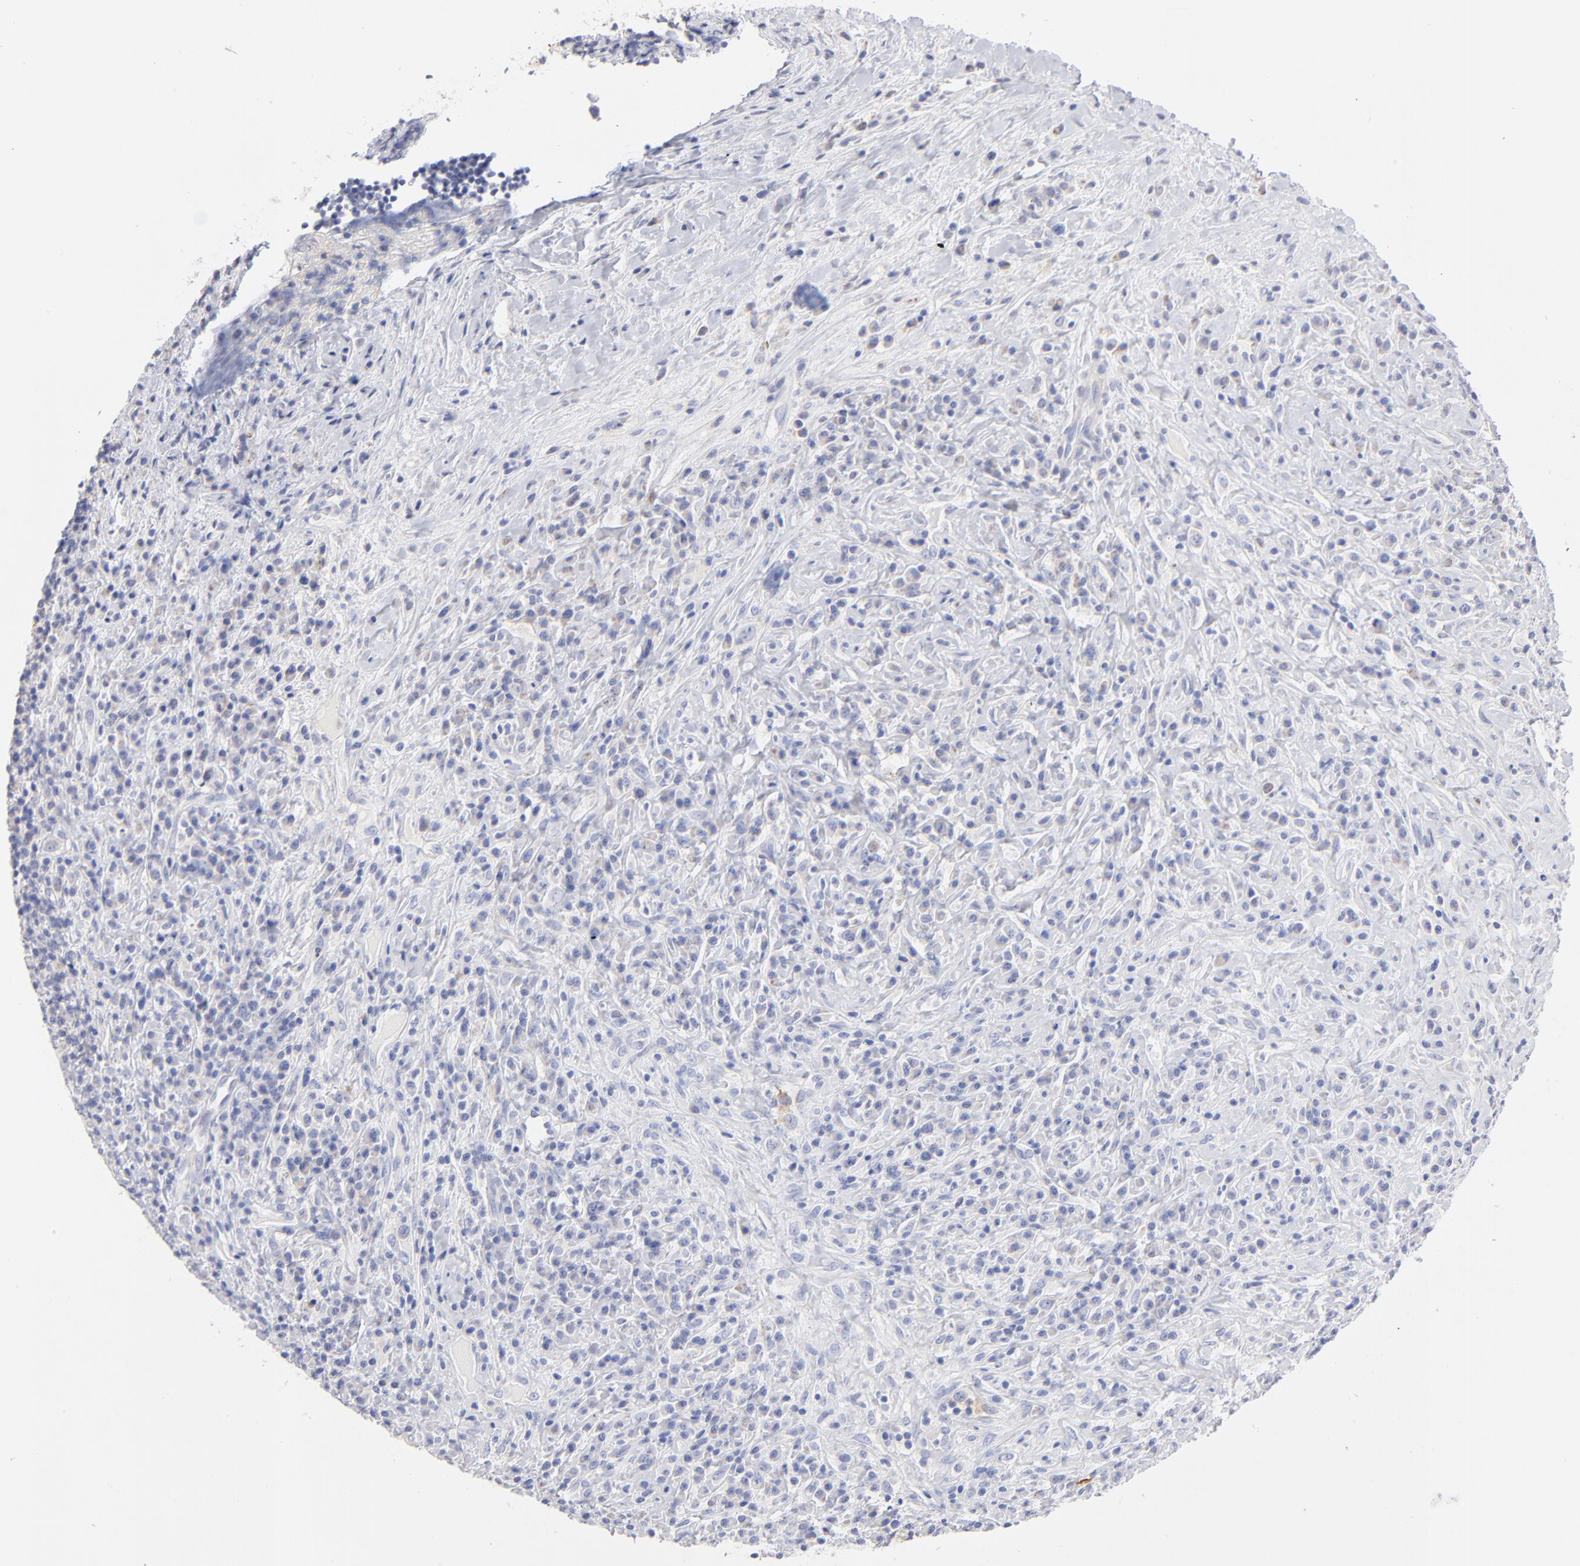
{"staining": {"intensity": "negative", "quantity": "none", "location": "none"}, "tissue": "lymphoma", "cell_type": "Tumor cells", "image_type": "cancer", "snomed": [{"axis": "morphology", "description": "Hodgkin's disease, NOS"}, {"axis": "topography", "description": "Lymph node"}], "caption": "DAB immunohistochemical staining of human Hodgkin's disease exhibits no significant positivity in tumor cells. Nuclei are stained in blue.", "gene": "TST", "patient": {"sex": "female", "age": 25}}